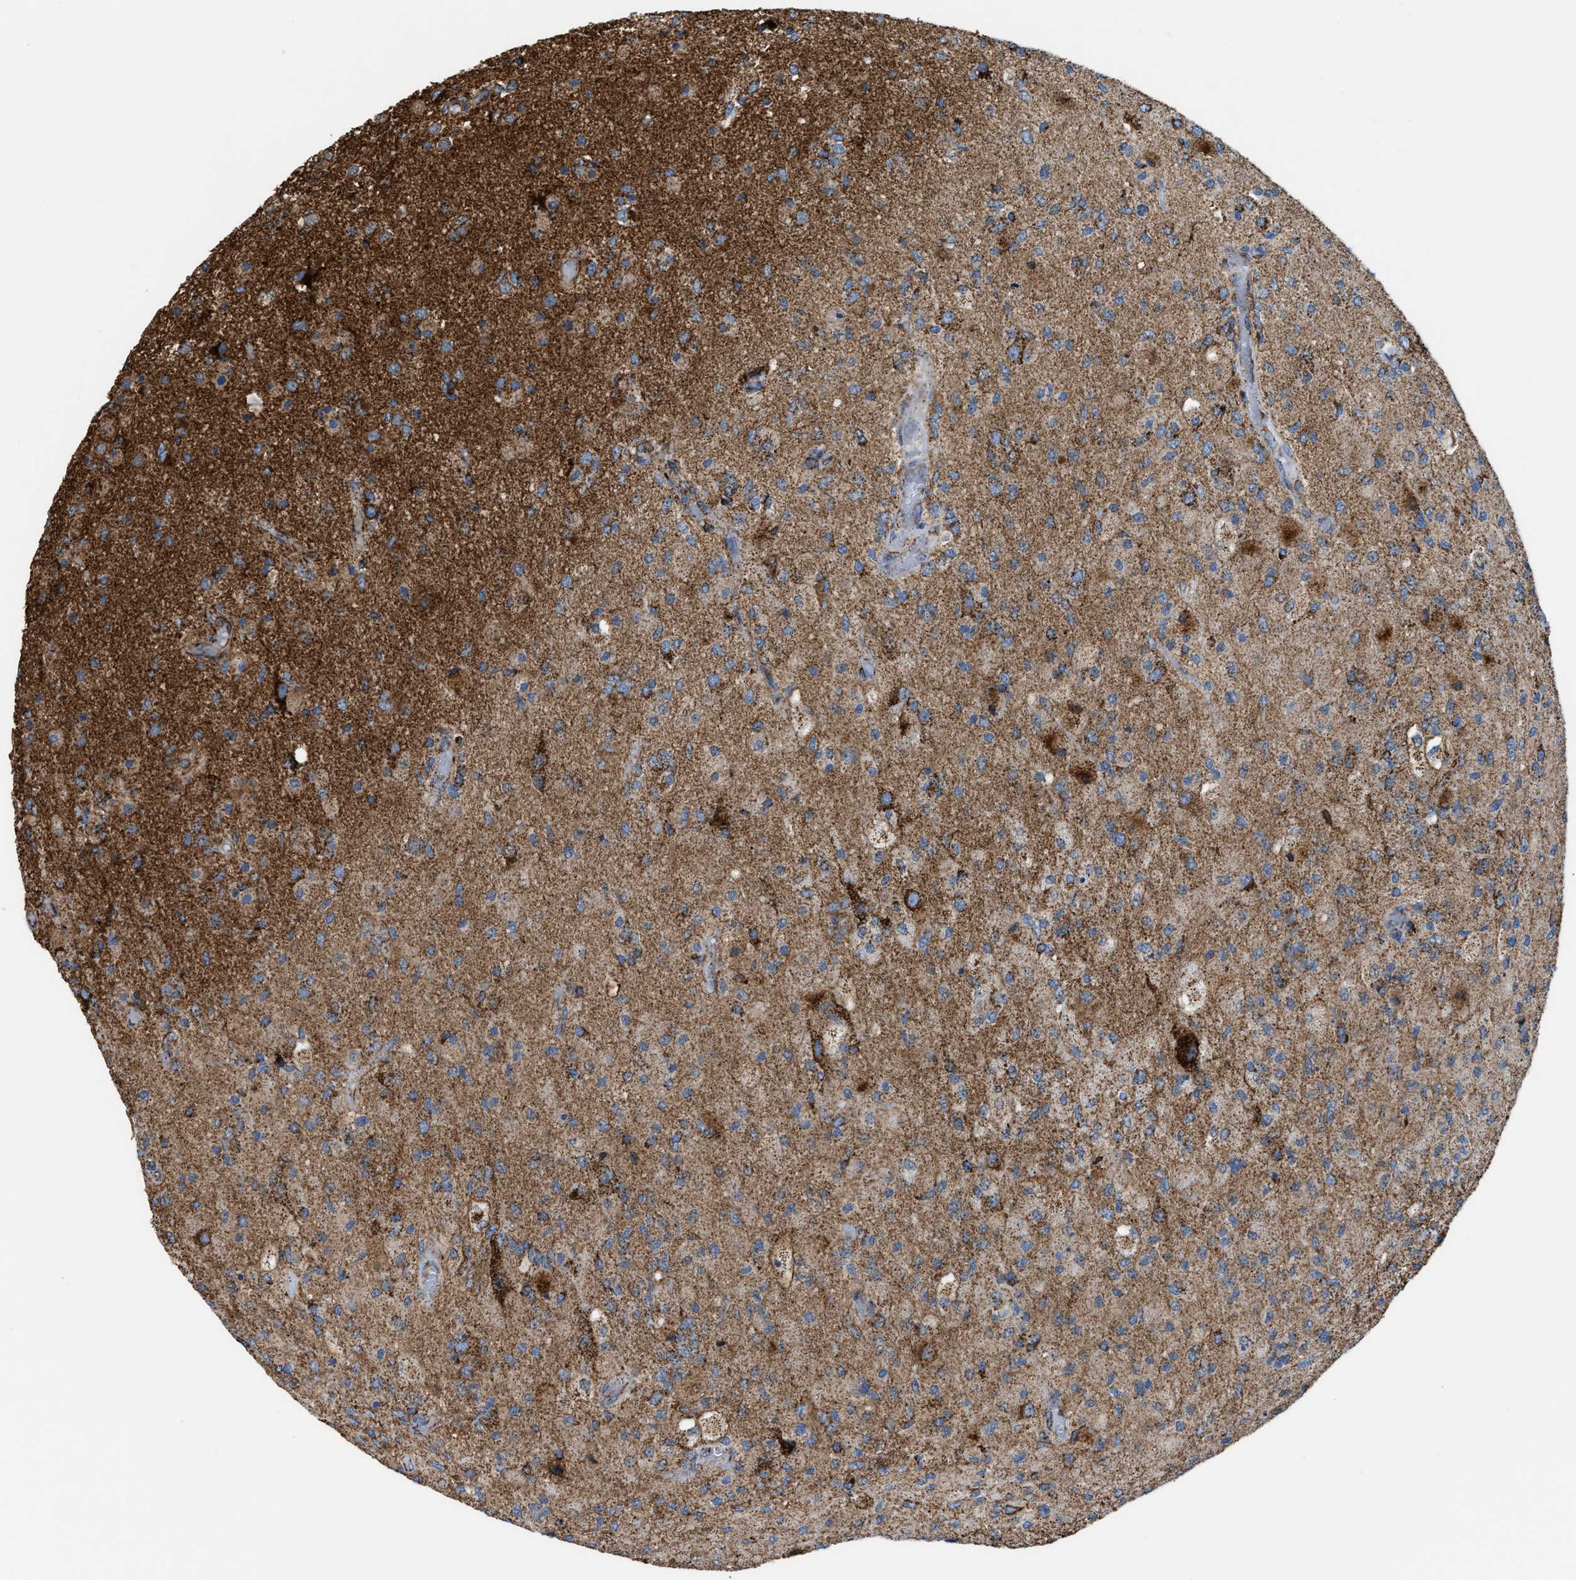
{"staining": {"intensity": "strong", "quantity": "25%-75%", "location": "cytoplasmic/membranous"}, "tissue": "glioma", "cell_type": "Tumor cells", "image_type": "cancer", "snomed": [{"axis": "morphology", "description": "Normal tissue, NOS"}, {"axis": "morphology", "description": "Glioma, malignant, High grade"}, {"axis": "topography", "description": "Cerebral cortex"}], "caption": "An image showing strong cytoplasmic/membranous staining in about 25%-75% of tumor cells in glioma, as visualized by brown immunohistochemical staining.", "gene": "ECHS1", "patient": {"sex": "male", "age": 77}}